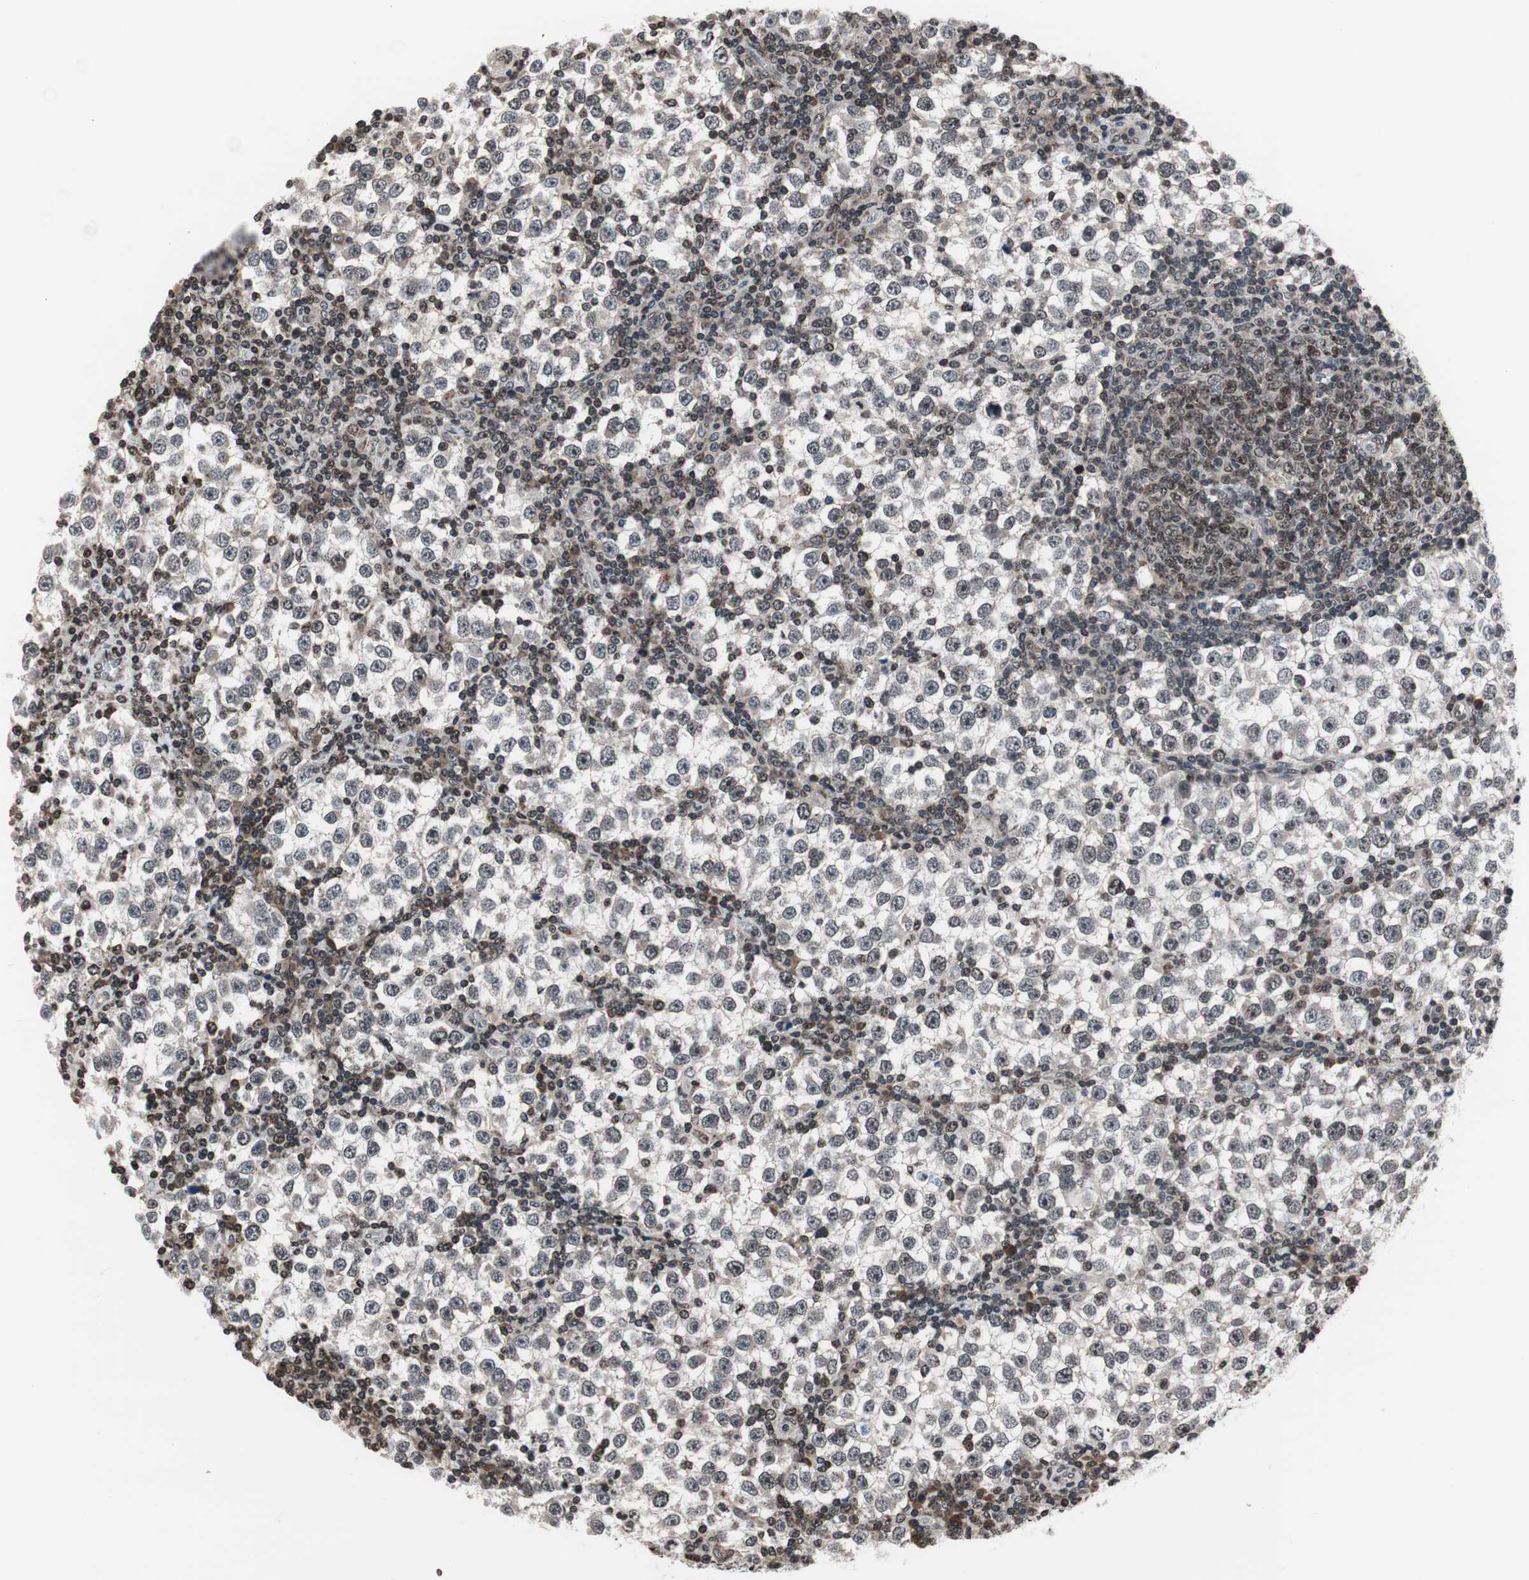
{"staining": {"intensity": "negative", "quantity": "none", "location": "none"}, "tissue": "testis cancer", "cell_type": "Tumor cells", "image_type": "cancer", "snomed": [{"axis": "morphology", "description": "Seminoma, NOS"}, {"axis": "topography", "description": "Testis"}], "caption": "Tumor cells show no significant protein positivity in testis seminoma.", "gene": "RFC1", "patient": {"sex": "male", "age": 65}}